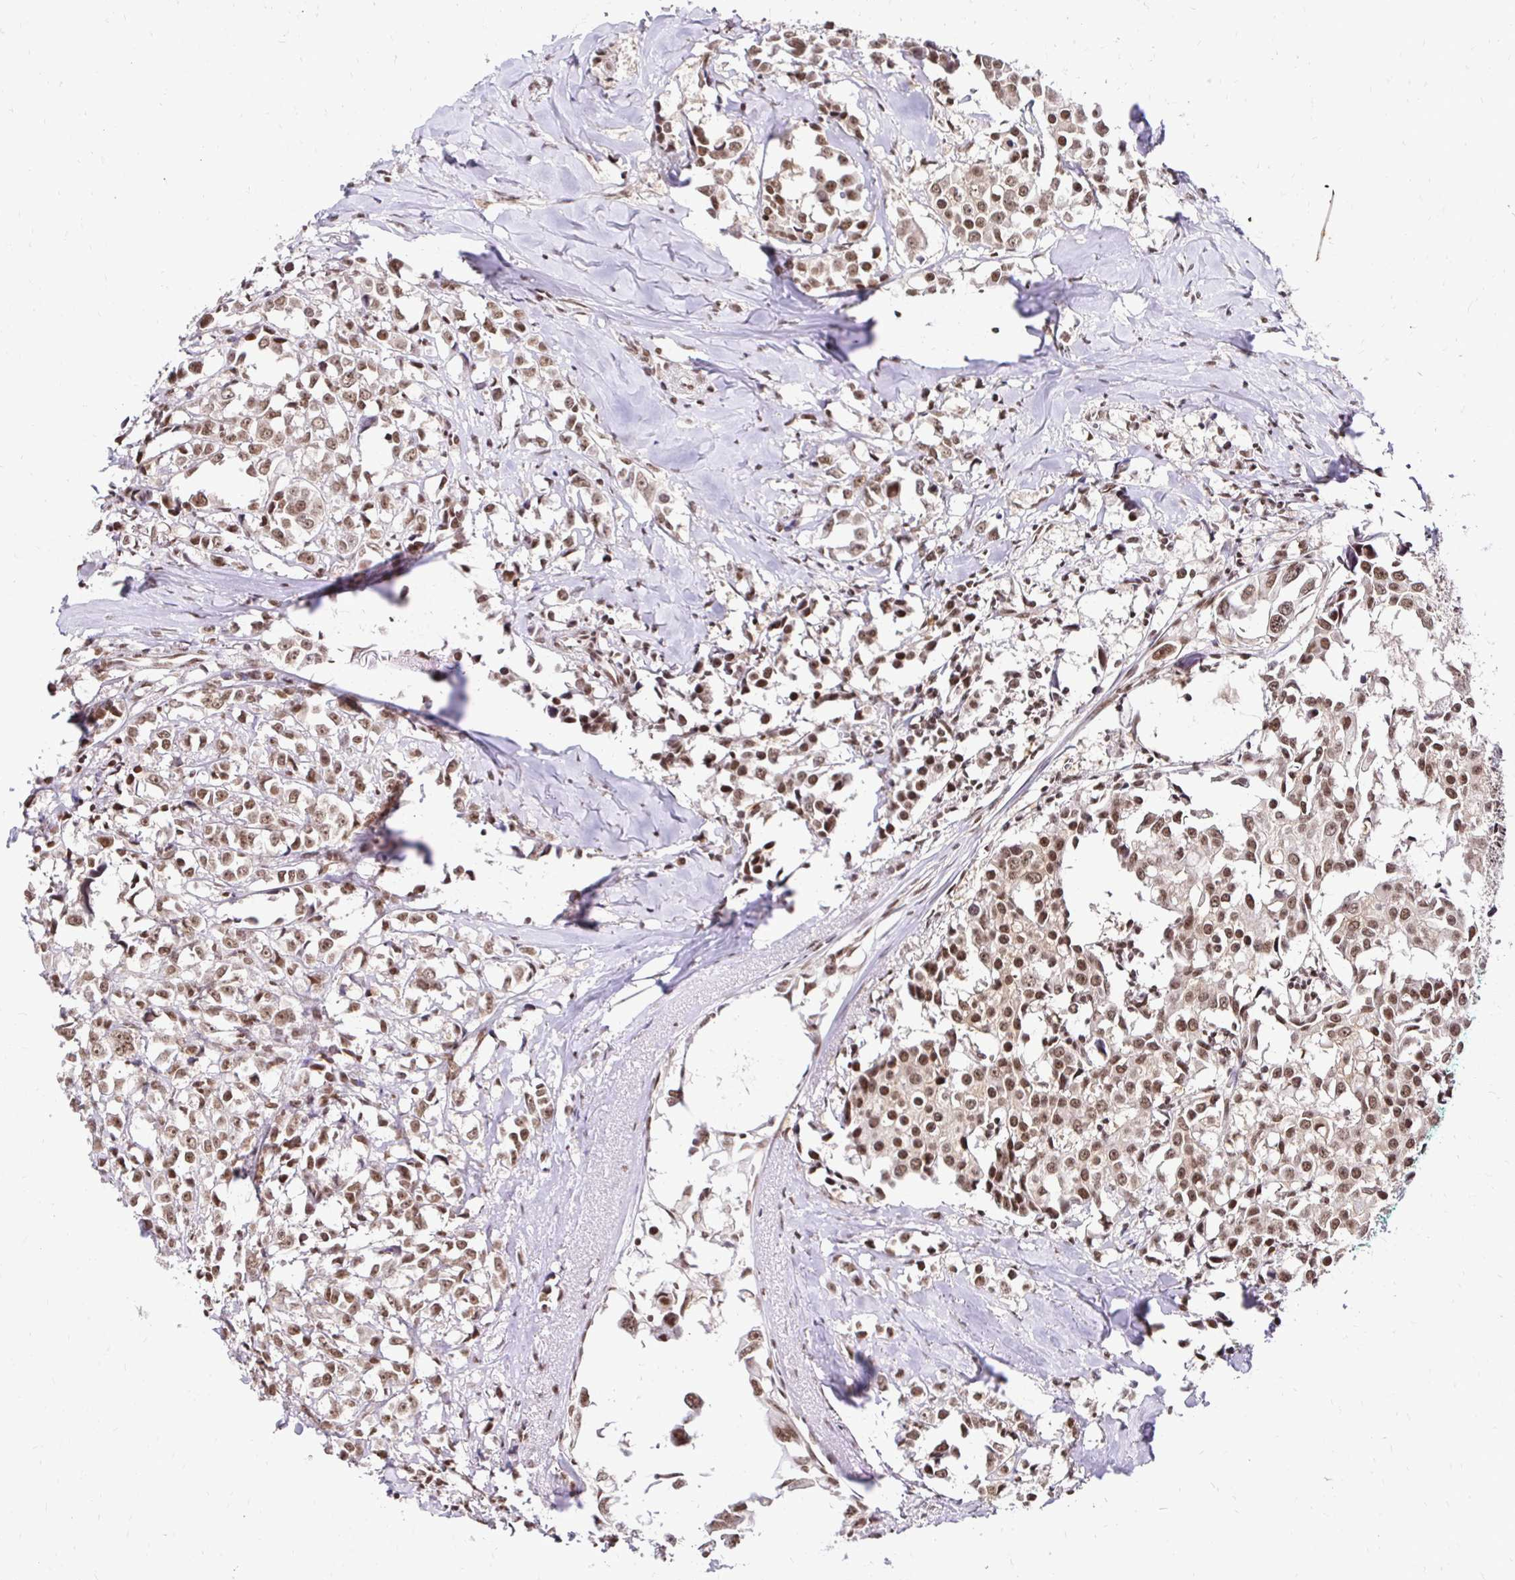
{"staining": {"intensity": "moderate", "quantity": ">75%", "location": "nuclear"}, "tissue": "breast cancer", "cell_type": "Tumor cells", "image_type": "cancer", "snomed": [{"axis": "morphology", "description": "Duct carcinoma"}, {"axis": "topography", "description": "Breast"}], "caption": "Immunohistochemical staining of human breast invasive ductal carcinoma reveals moderate nuclear protein expression in approximately >75% of tumor cells.", "gene": "GLYR1", "patient": {"sex": "female", "age": 80}}